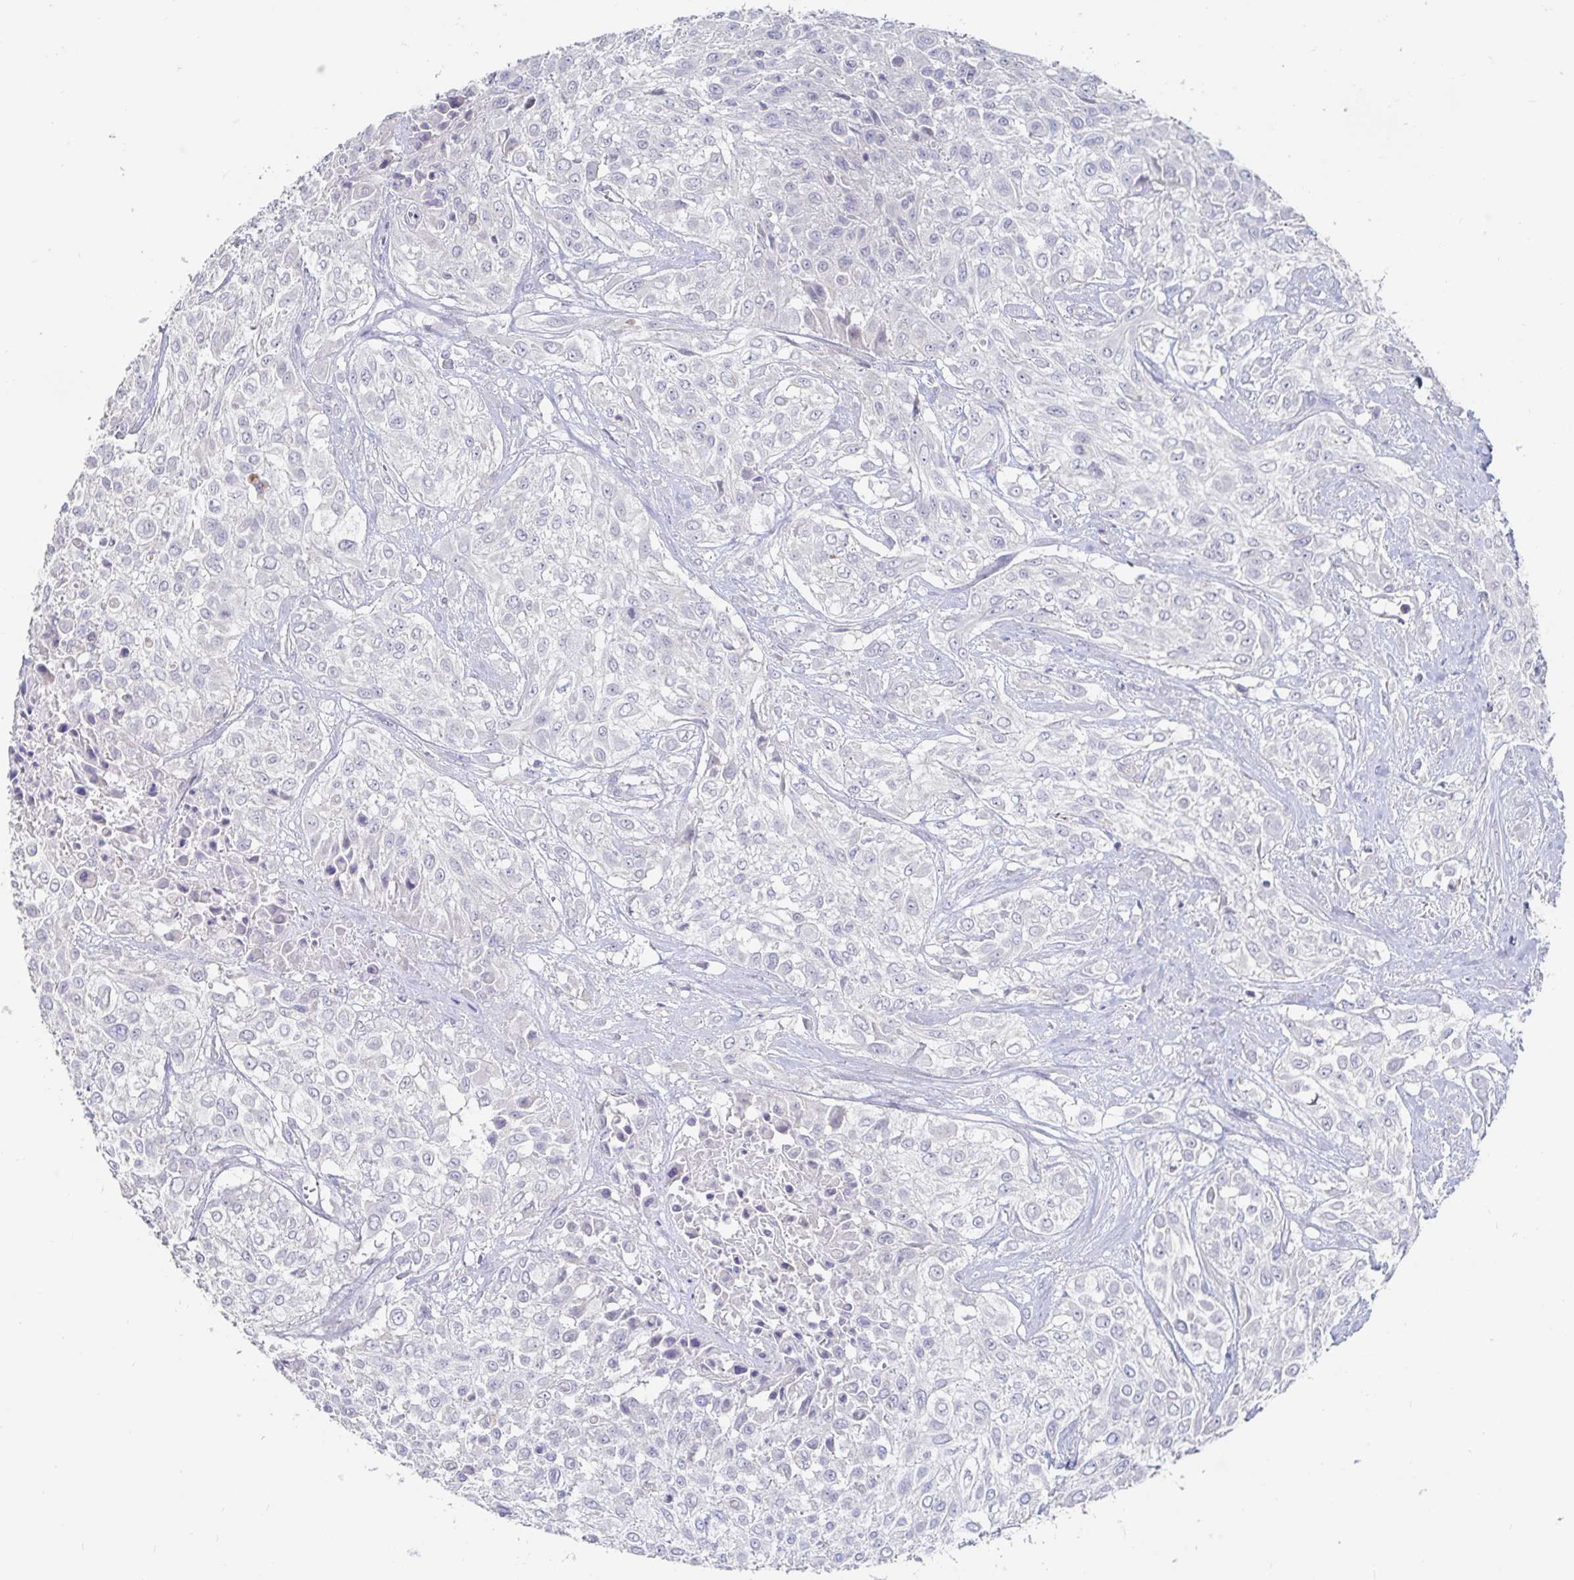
{"staining": {"intensity": "negative", "quantity": "none", "location": "none"}, "tissue": "urothelial cancer", "cell_type": "Tumor cells", "image_type": "cancer", "snomed": [{"axis": "morphology", "description": "Urothelial carcinoma, High grade"}, {"axis": "topography", "description": "Urinary bladder"}], "caption": "This is an immunohistochemistry photomicrograph of urothelial cancer. There is no positivity in tumor cells.", "gene": "SPPL3", "patient": {"sex": "male", "age": 57}}